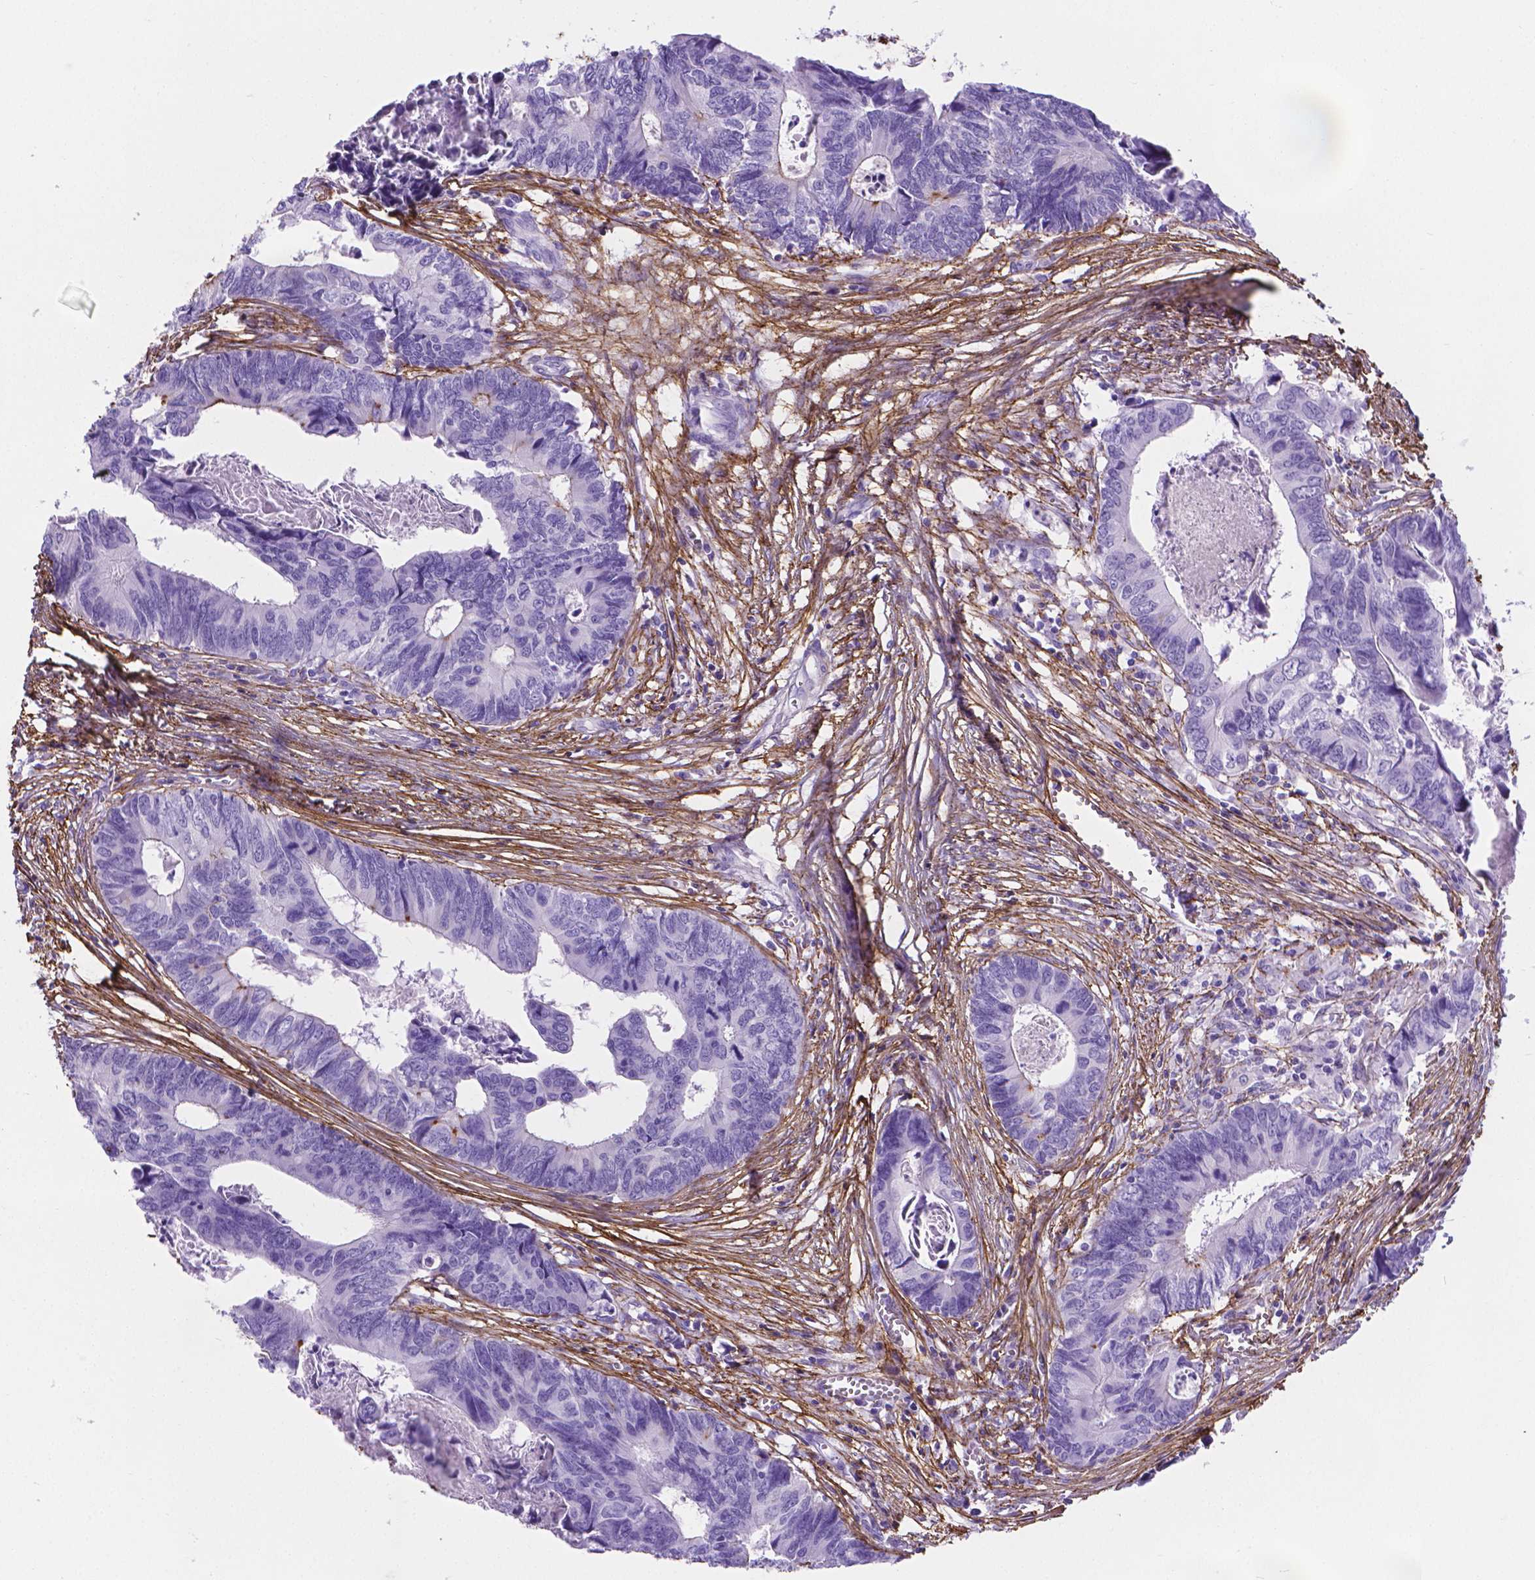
{"staining": {"intensity": "negative", "quantity": "none", "location": "none"}, "tissue": "colorectal cancer", "cell_type": "Tumor cells", "image_type": "cancer", "snomed": [{"axis": "morphology", "description": "Adenocarcinoma, NOS"}, {"axis": "topography", "description": "Colon"}], "caption": "Micrograph shows no significant protein expression in tumor cells of colorectal cancer.", "gene": "MFAP2", "patient": {"sex": "female", "age": 82}}